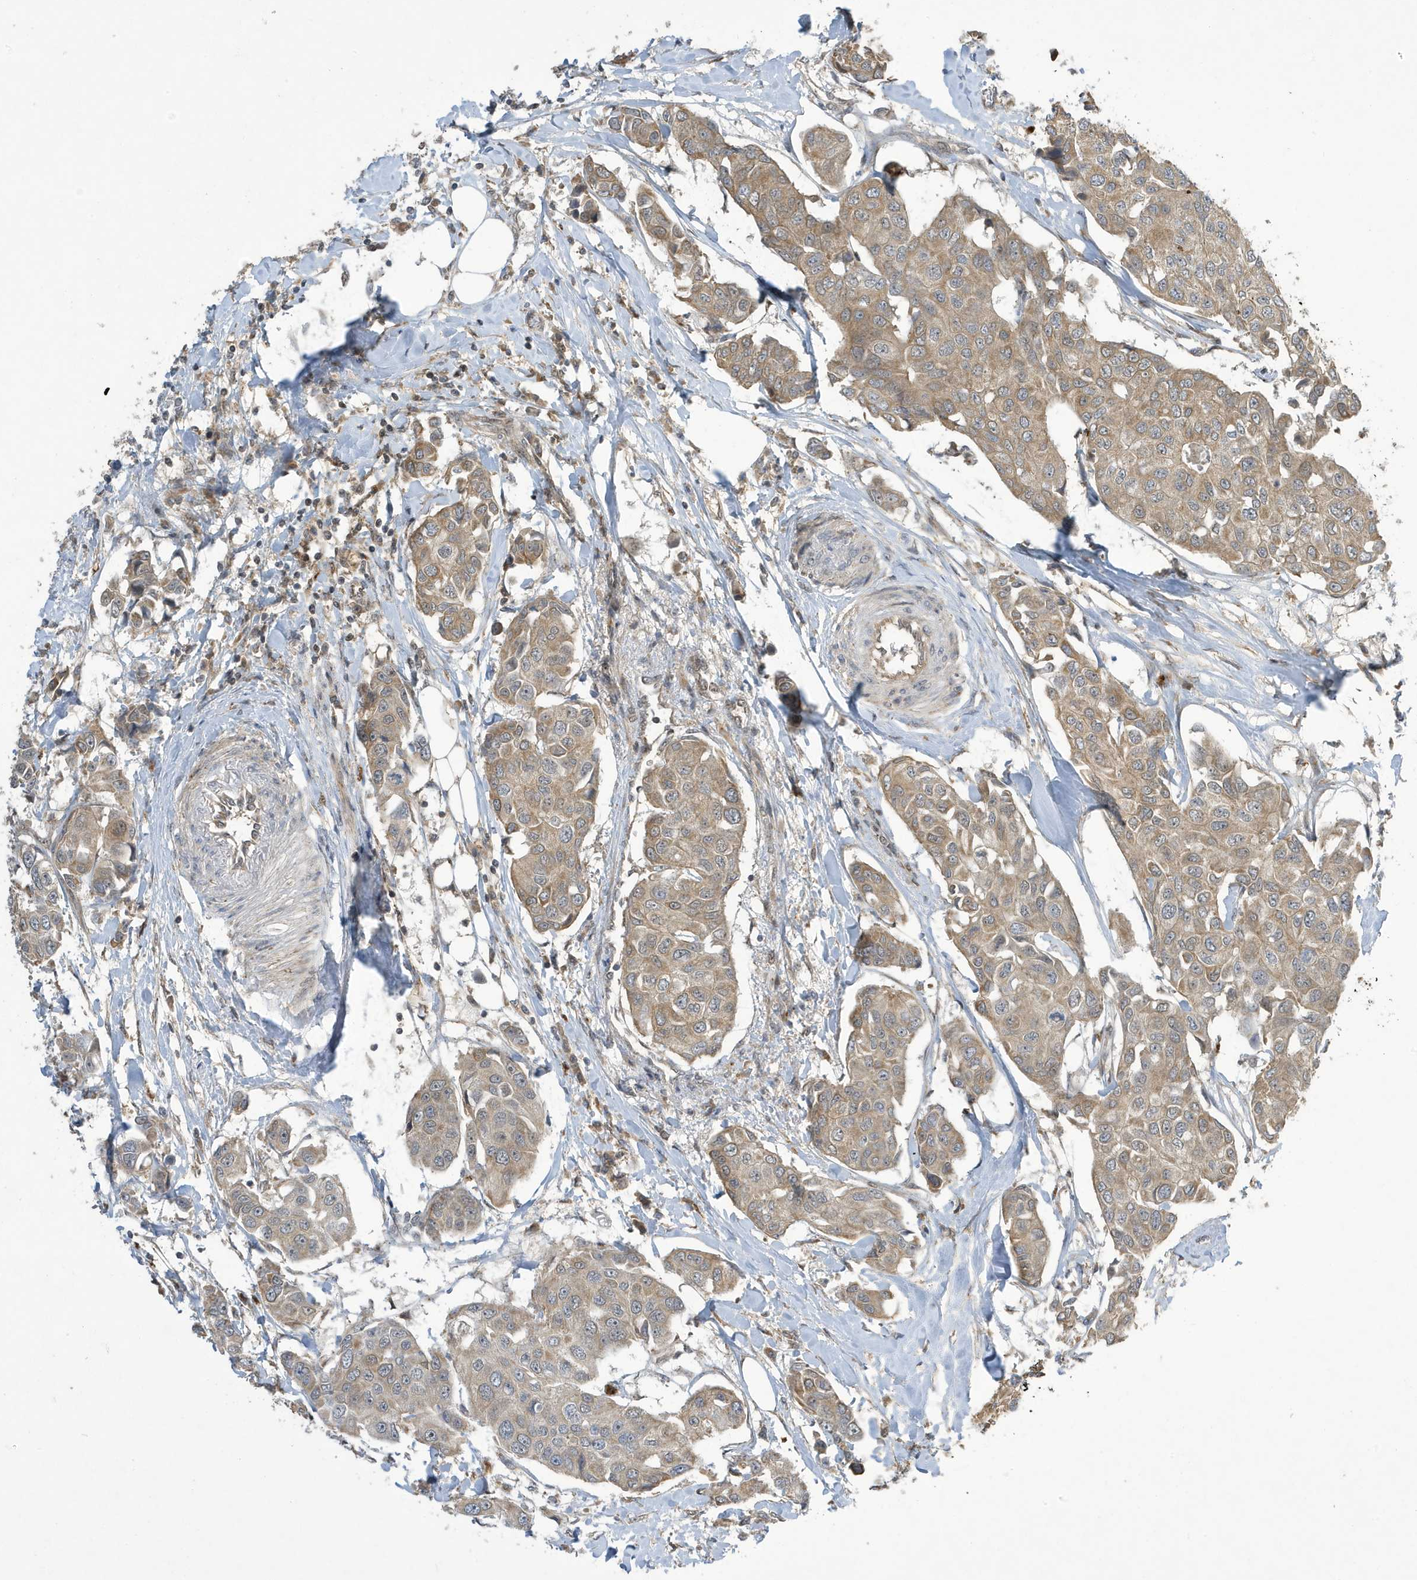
{"staining": {"intensity": "weak", "quantity": ">75%", "location": "cytoplasmic/membranous"}, "tissue": "breast cancer", "cell_type": "Tumor cells", "image_type": "cancer", "snomed": [{"axis": "morphology", "description": "Duct carcinoma"}, {"axis": "topography", "description": "Breast"}], "caption": "Immunohistochemical staining of breast intraductal carcinoma demonstrates weak cytoplasmic/membranous protein positivity in about >75% of tumor cells.", "gene": "NCOA7", "patient": {"sex": "female", "age": 80}}